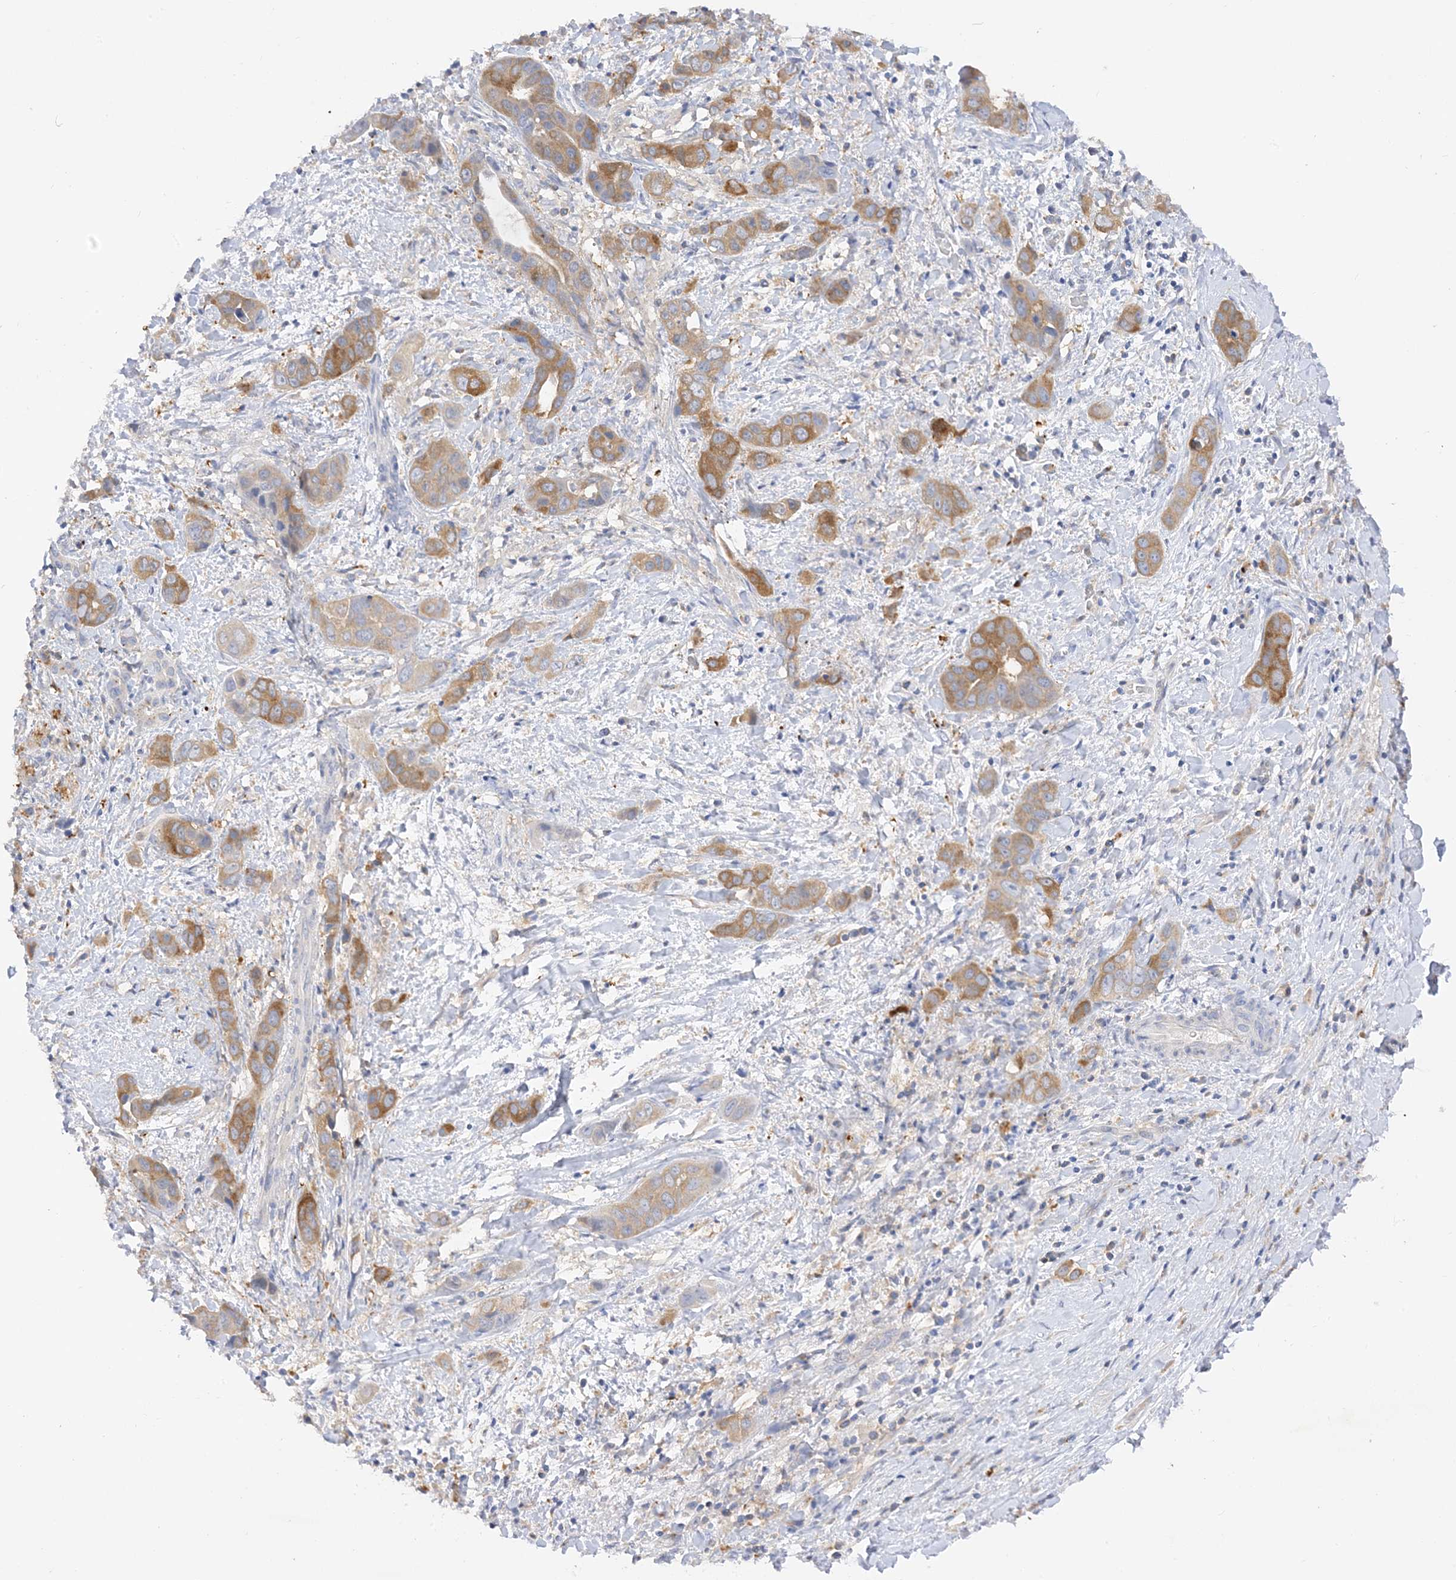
{"staining": {"intensity": "moderate", "quantity": ">75%", "location": "cytoplasmic/membranous"}, "tissue": "liver cancer", "cell_type": "Tumor cells", "image_type": "cancer", "snomed": [{"axis": "morphology", "description": "Cholangiocarcinoma"}, {"axis": "topography", "description": "Liver"}], "caption": "High-power microscopy captured an IHC image of liver cancer, revealing moderate cytoplasmic/membranous positivity in about >75% of tumor cells.", "gene": "ARV1", "patient": {"sex": "female", "age": 52}}